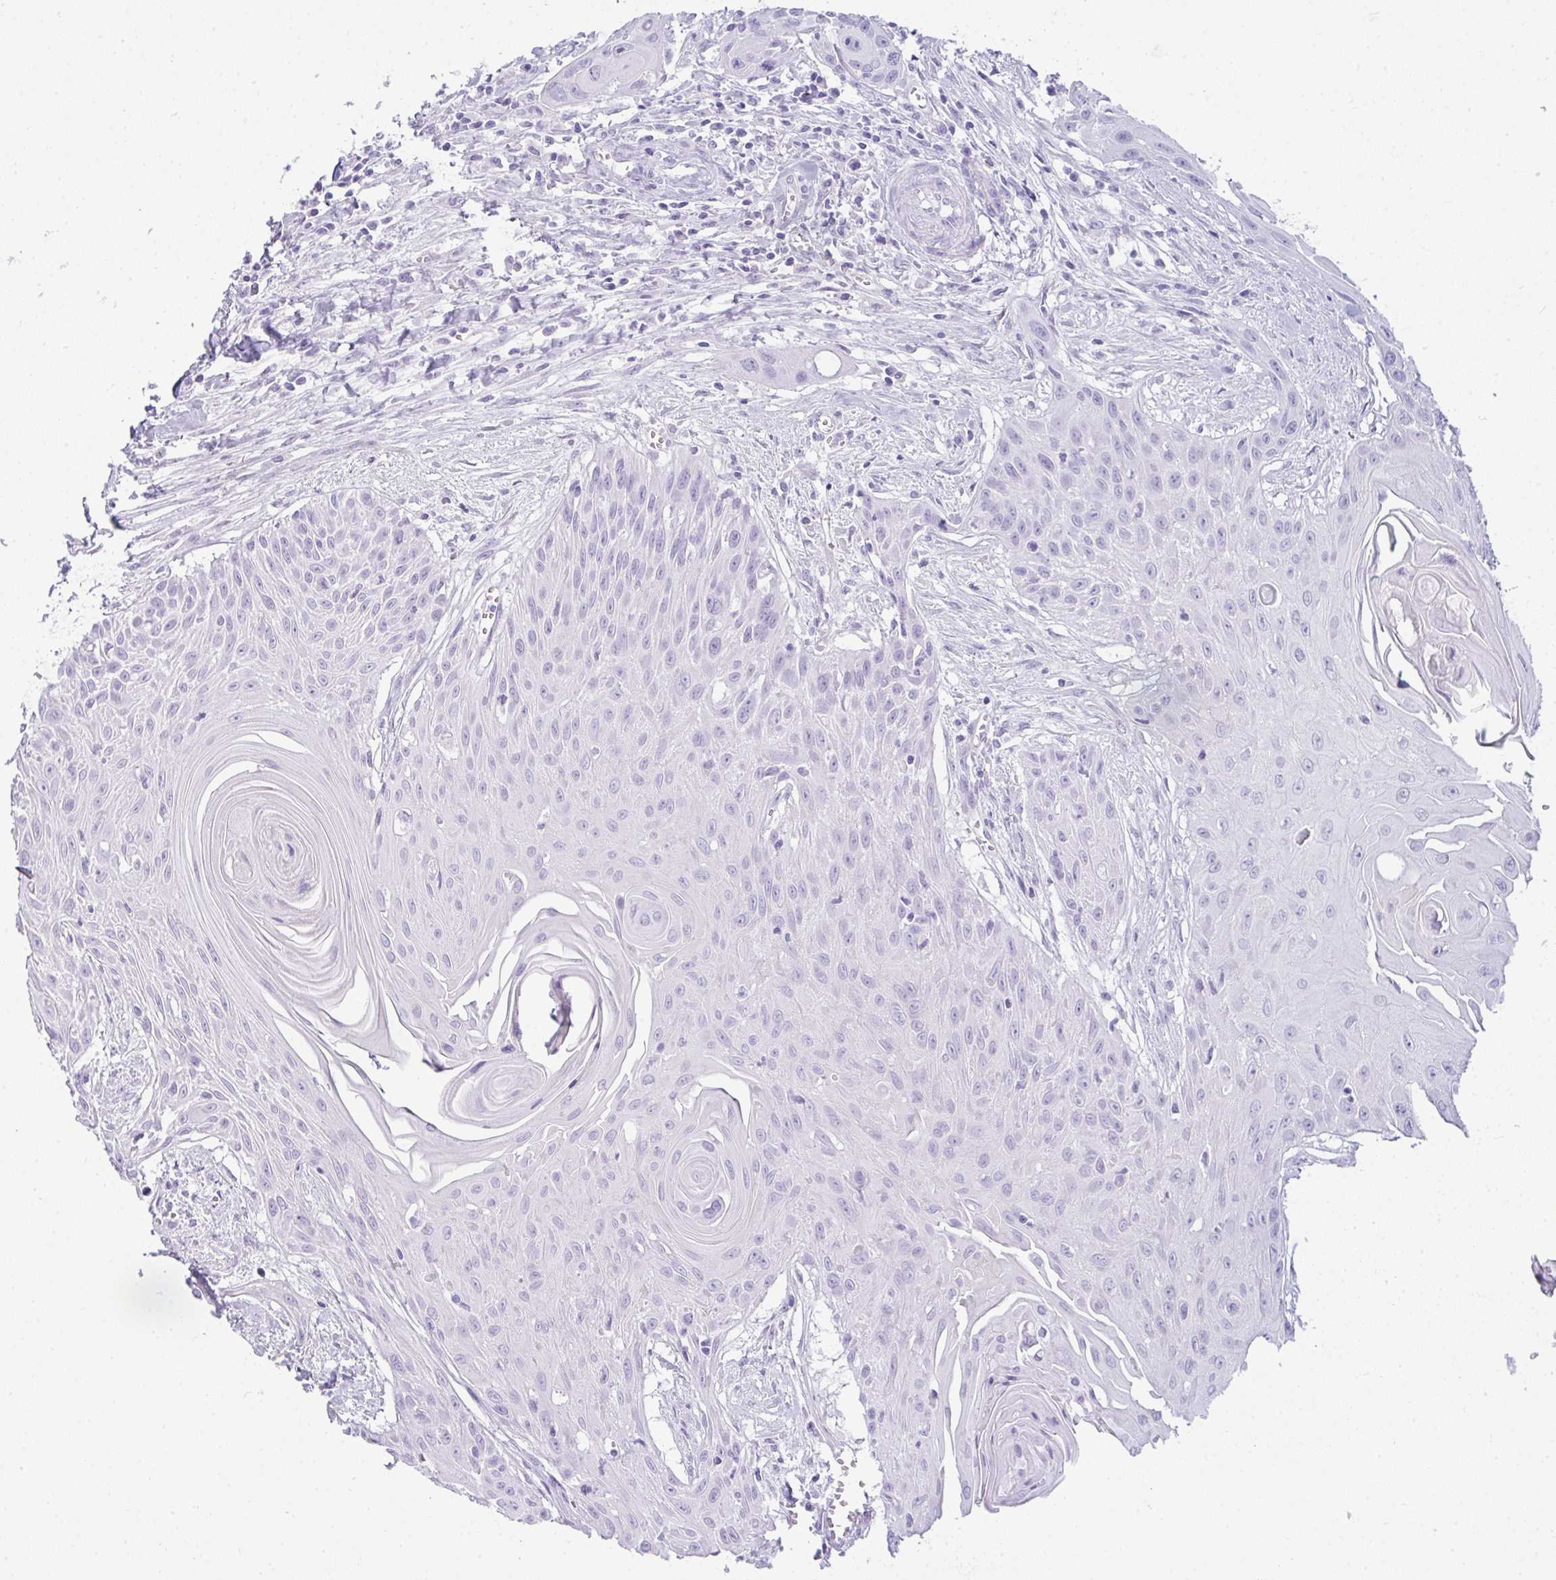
{"staining": {"intensity": "negative", "quantity": "none", "location": "none"}, "tissue": "head and neck cancer", "cell_type": "Tumor cells", "image_type": "cancer", "snomed": [{"axis": "morphology", "description": "Squamous cell carcinoma, NOS"}, {"axis": "topography", "description": "Lymph node"}, {"axis": "topography", "description": "Salivary gland"}, {"axis": "topography", "description": "Head-Neck"}], "caption": "The histopathology image exhibits no significant staining in tumor cells of head and neck cancer. (Immunohistochemistry (ihc), brightfield microscopy, high magnification).", "gene": "RASL10A", "patient": {"sex": "female", "age": 74}}